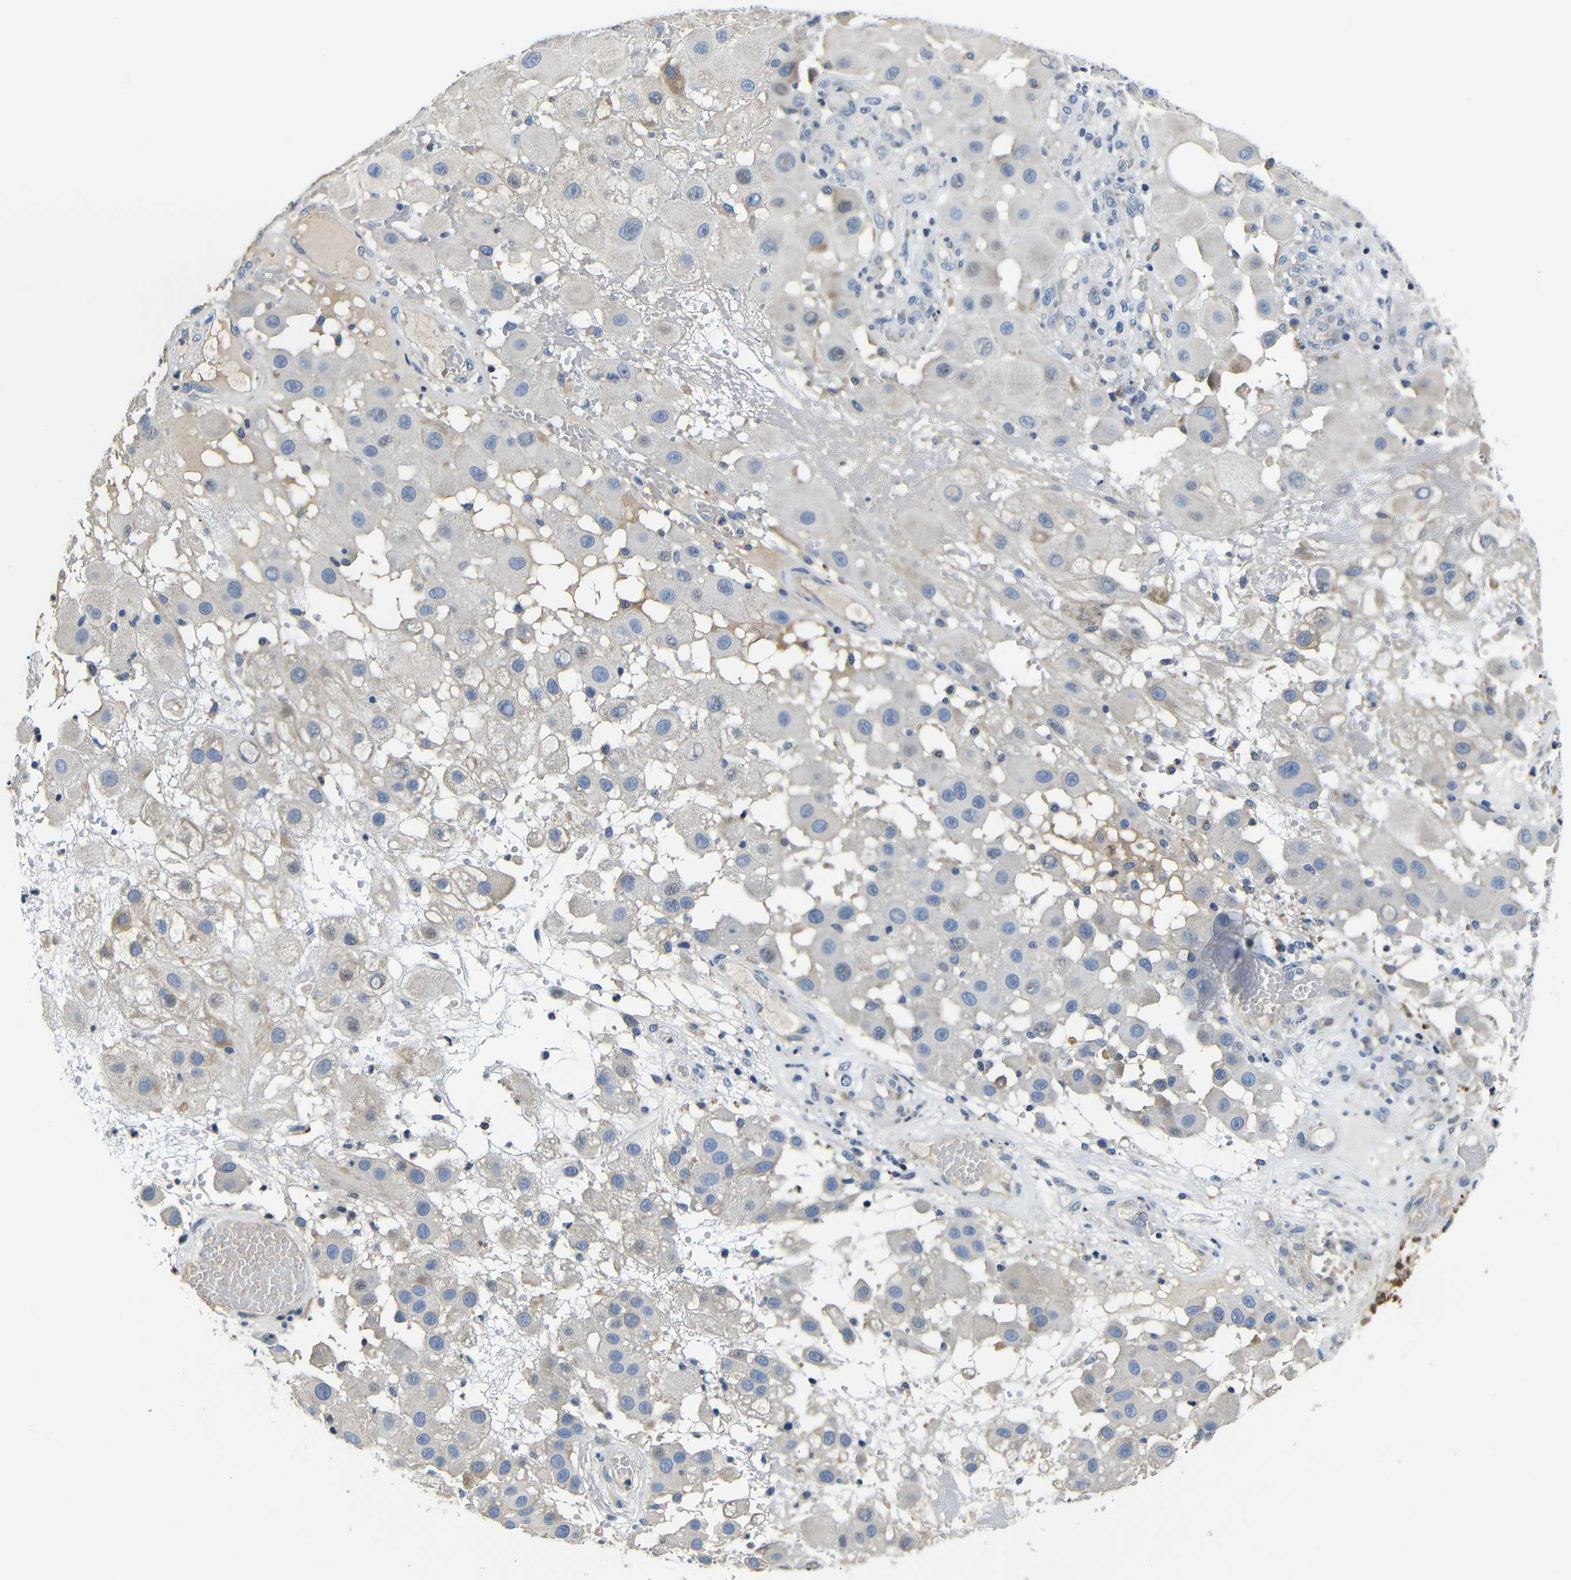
{"staining": {"intensity": "negative", "quantity": "none", "location": "none"}, "tissue": "melanoma", "cell_type": "Tumor cells", "image_type": "cancer", "snomed": [{"axis": "morphology", "description": "Malignant melanoma, NOS"}, {"axis": "topography", "description": "Skin"}], "caption": "Human melanoma stained for a protein using immunohistochemistry exhibits no expression in tumor cells.", "gene": "AFDN", "patient": {"sex": "female", "age": 81}}